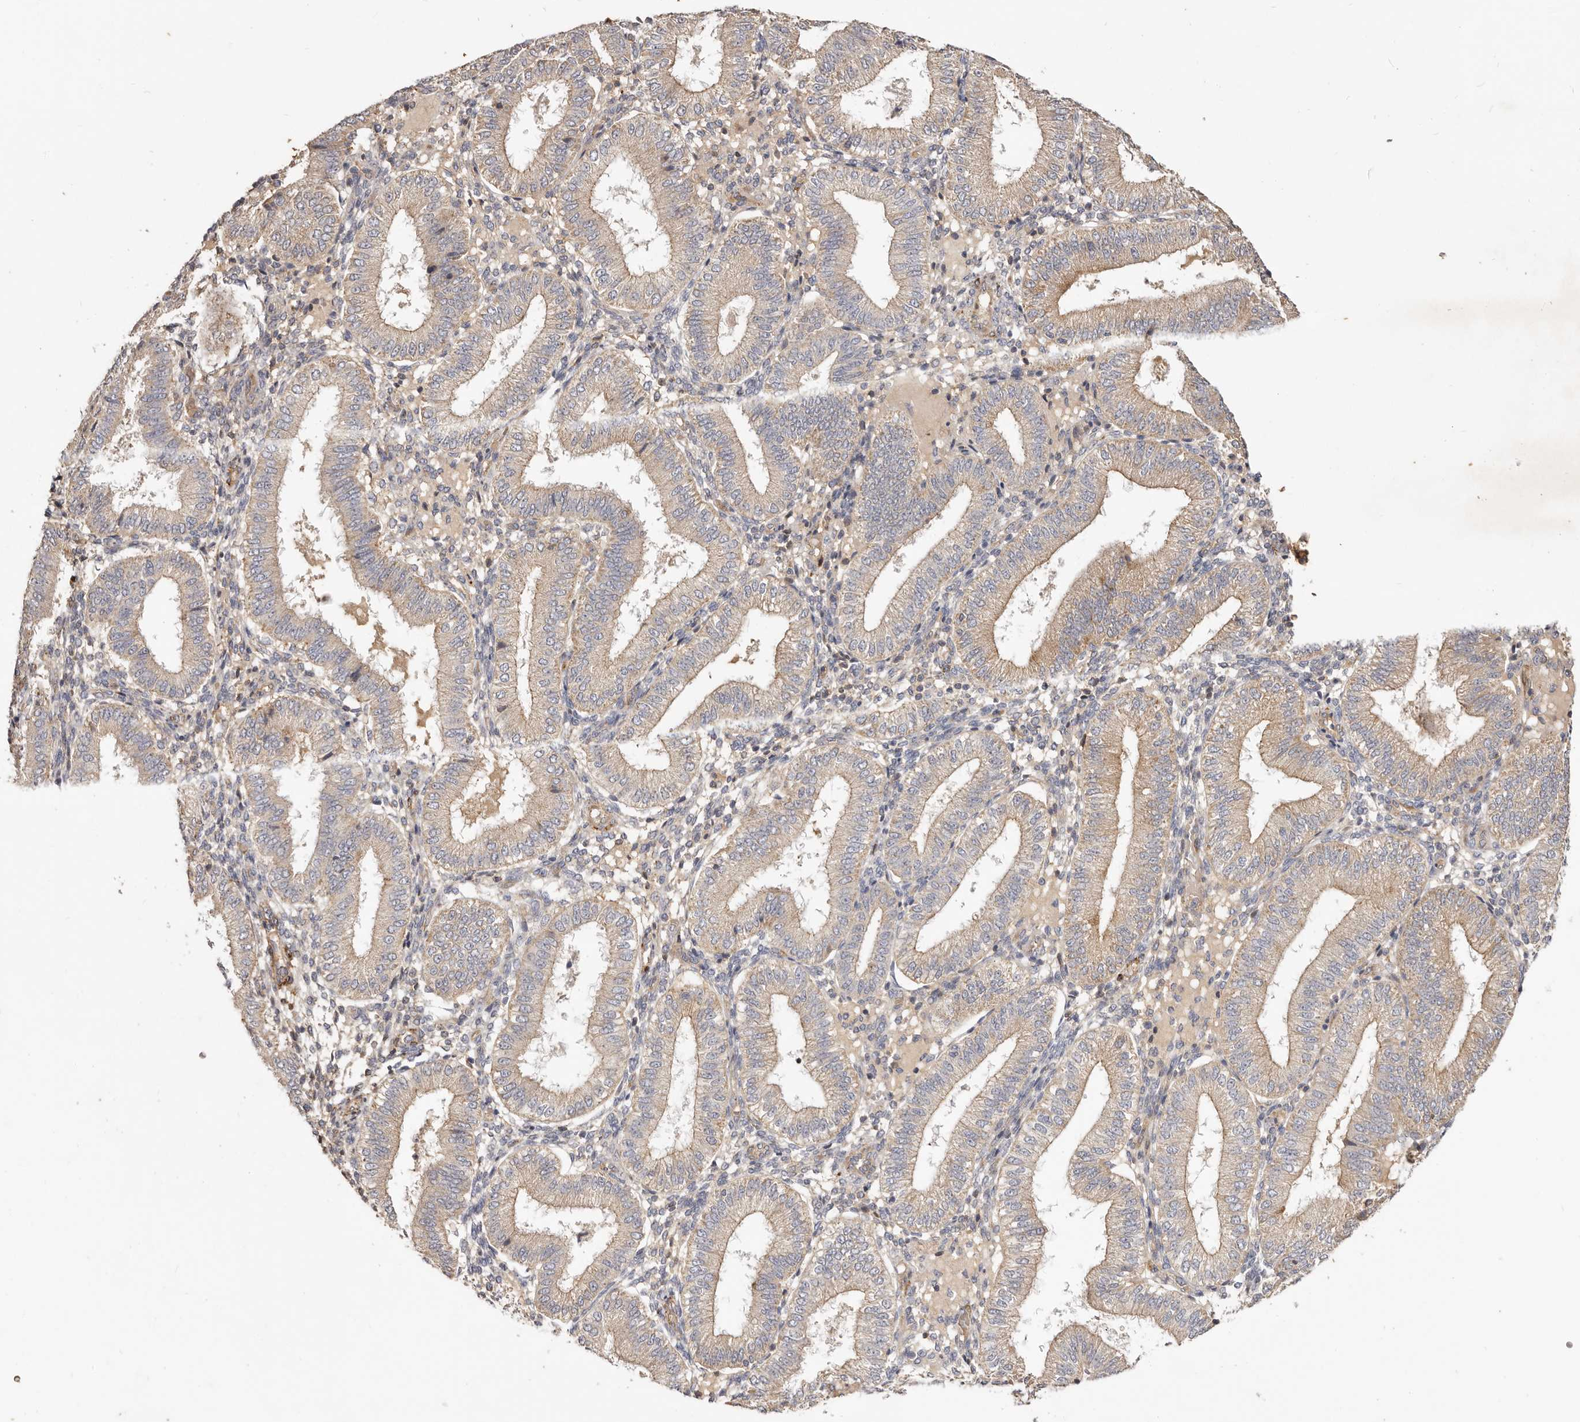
{"staining": {"intensity": "weak", "quantity": "25%-75%", "location": "cytoplasmic/membranous"}, "tissue": "endometrium", "cell_type": "Cells in endometrial stroma", "image_type": "normal", "snomed": [{"axis": "morphology", "description": "Normal tissue, NOS"}, {"axis": "topography", "description": "Endometrium"}], "caption": "Cells in endometrial stroma reveal weak cytoplasmic/membranous positivity in approximately 25%-75% of cells in benign endometrium. Nuclei are stained in blue.", "gene": "ADAMTS9", "patient": {"sex": "female", "age": 39}}